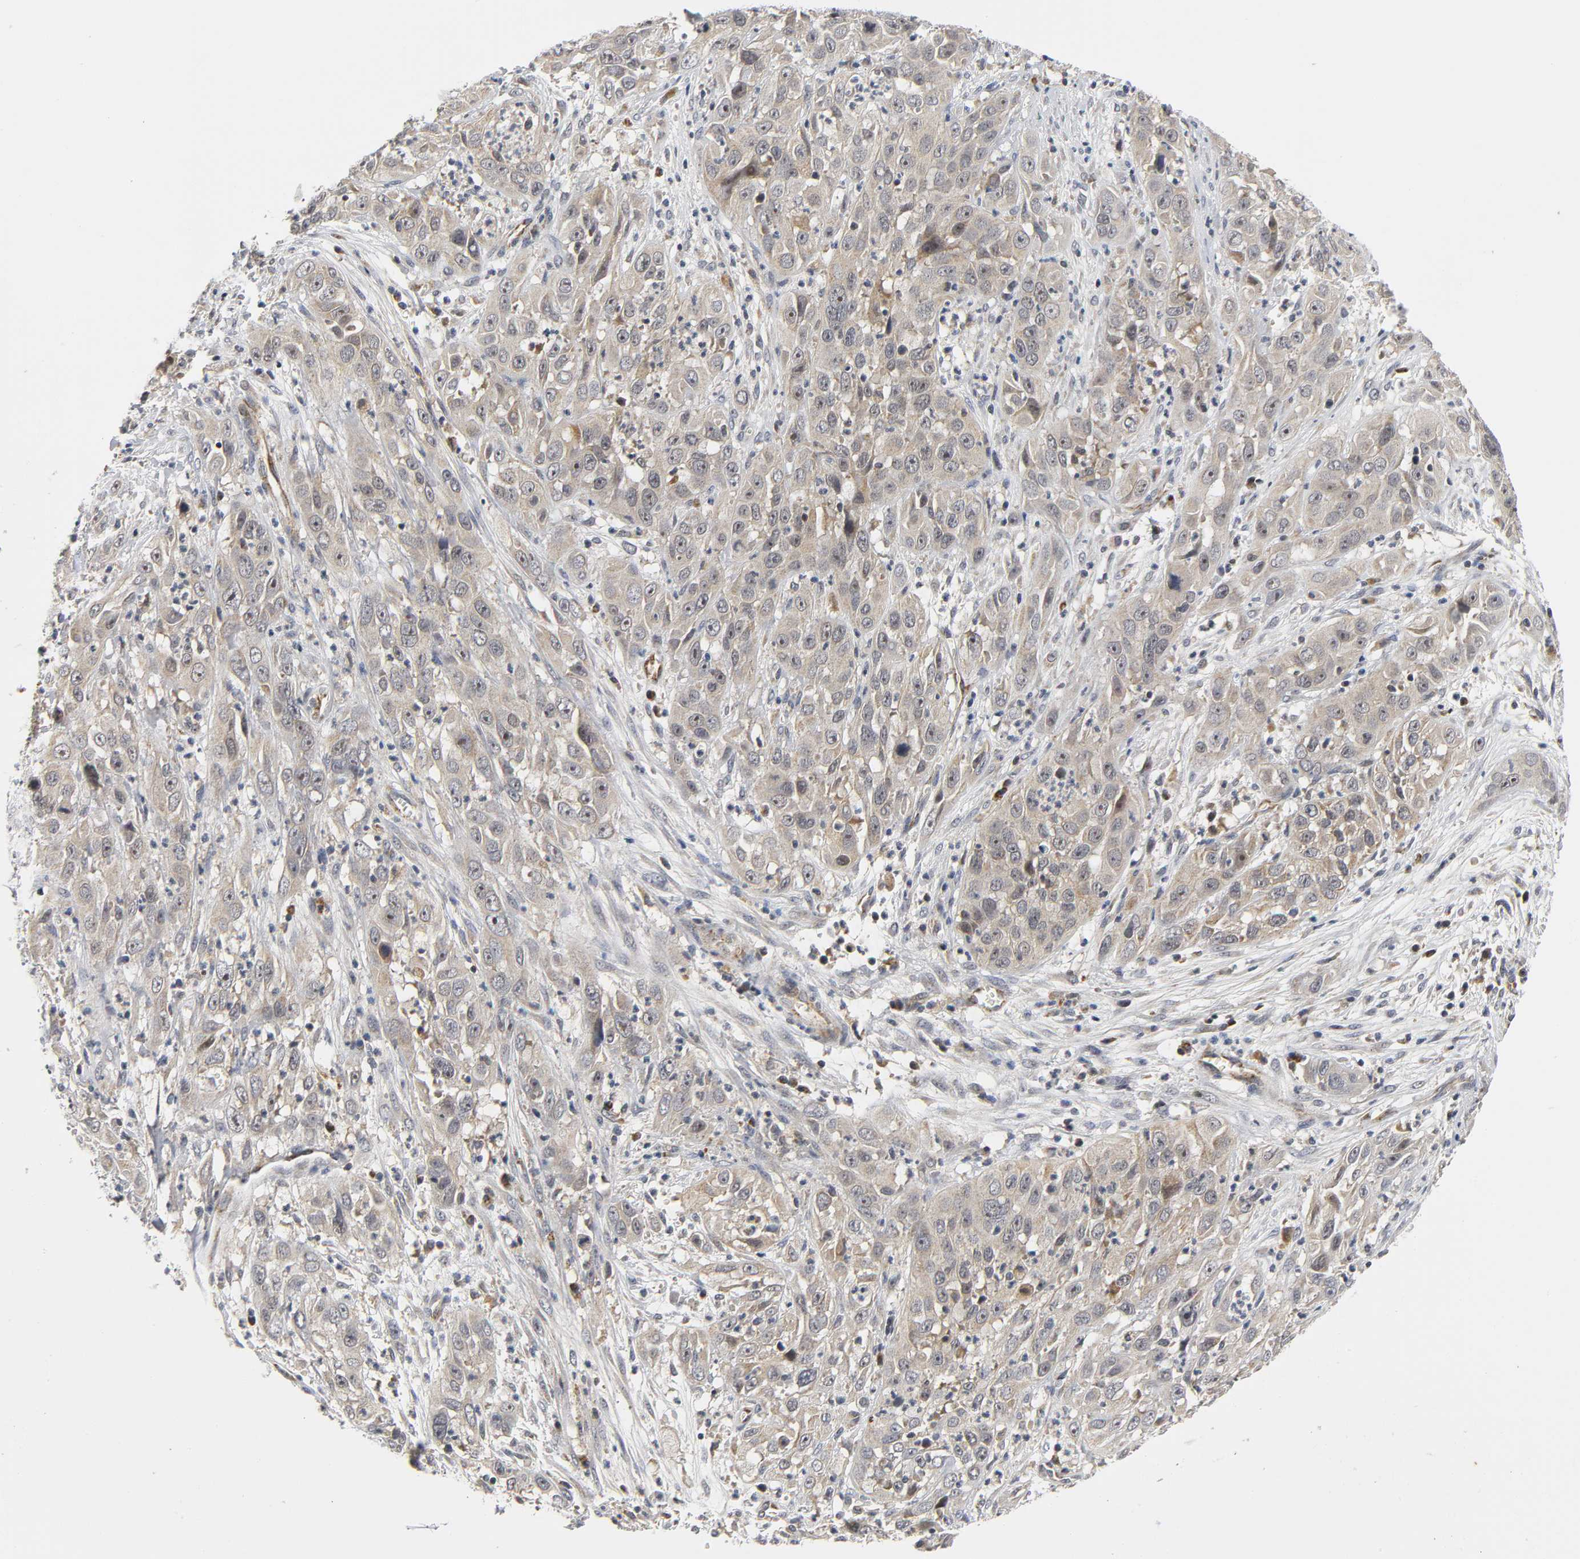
{"staining": {"intensity": "weak", "quantity": ">75%", "location": "cytoplasmic/membranous"}, "tissue": "cervical cancer", "cell_type": "Tumor cells", "image_type": "cancer", "snomed": [{"axis": "morphology", "description": "Squamous cell carcinoma, NOS"}, {"axis": "topography", "description": "Cervix"}], "caption": "Immunohistochemical staining of squamous cell carcinoma (cervical) demonstrates low levels of weak cytoplasmic/membranous staining in about >75% of tumor cells. Using DAB (3,3'-diaminobenzidine) (brown) and hematoxylin (blue) stains, captured at high magnification using brightfield microscopy.", "gene": "NRP1", "patient": {"sex": "female", "age": 32}}